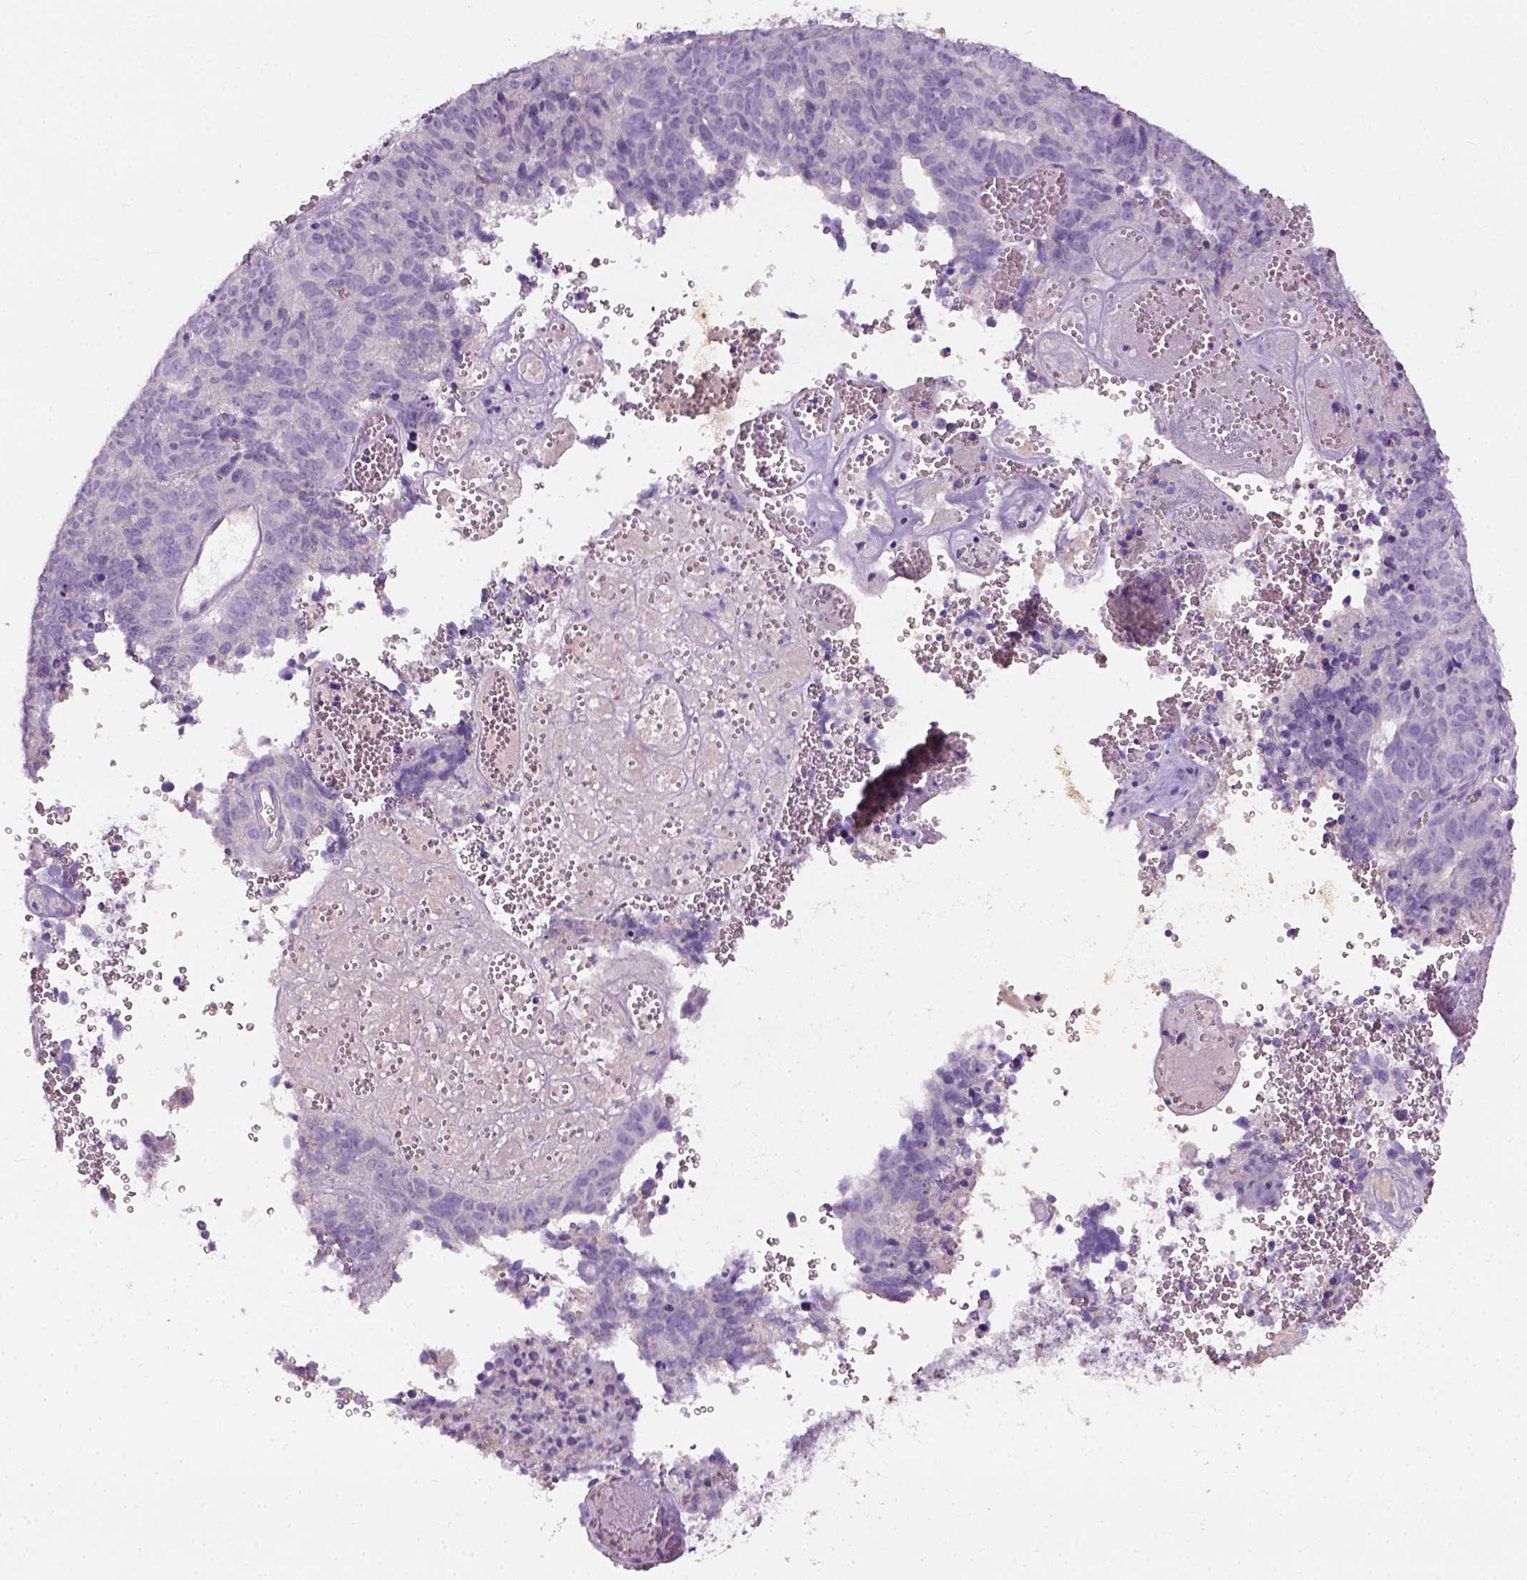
{"staining": {"intensity": "negative", "quantity": "none", "location": "none"}, "tissue": "cervical cancer", "cell_type": "Tumor cells", "image_type": "cancer", "snomed": [{"axis": "morphology", "description": "Adenocarcinoma, NOS"}, {"axis": "topography", "description": "Cervix"}], "caption": "Cervical adenocarcinoma stained for a protein using IHC reveals no positivity tumor cells.", "gene": "DHCR24", "patient": {"sex": "female", "age": 38}}